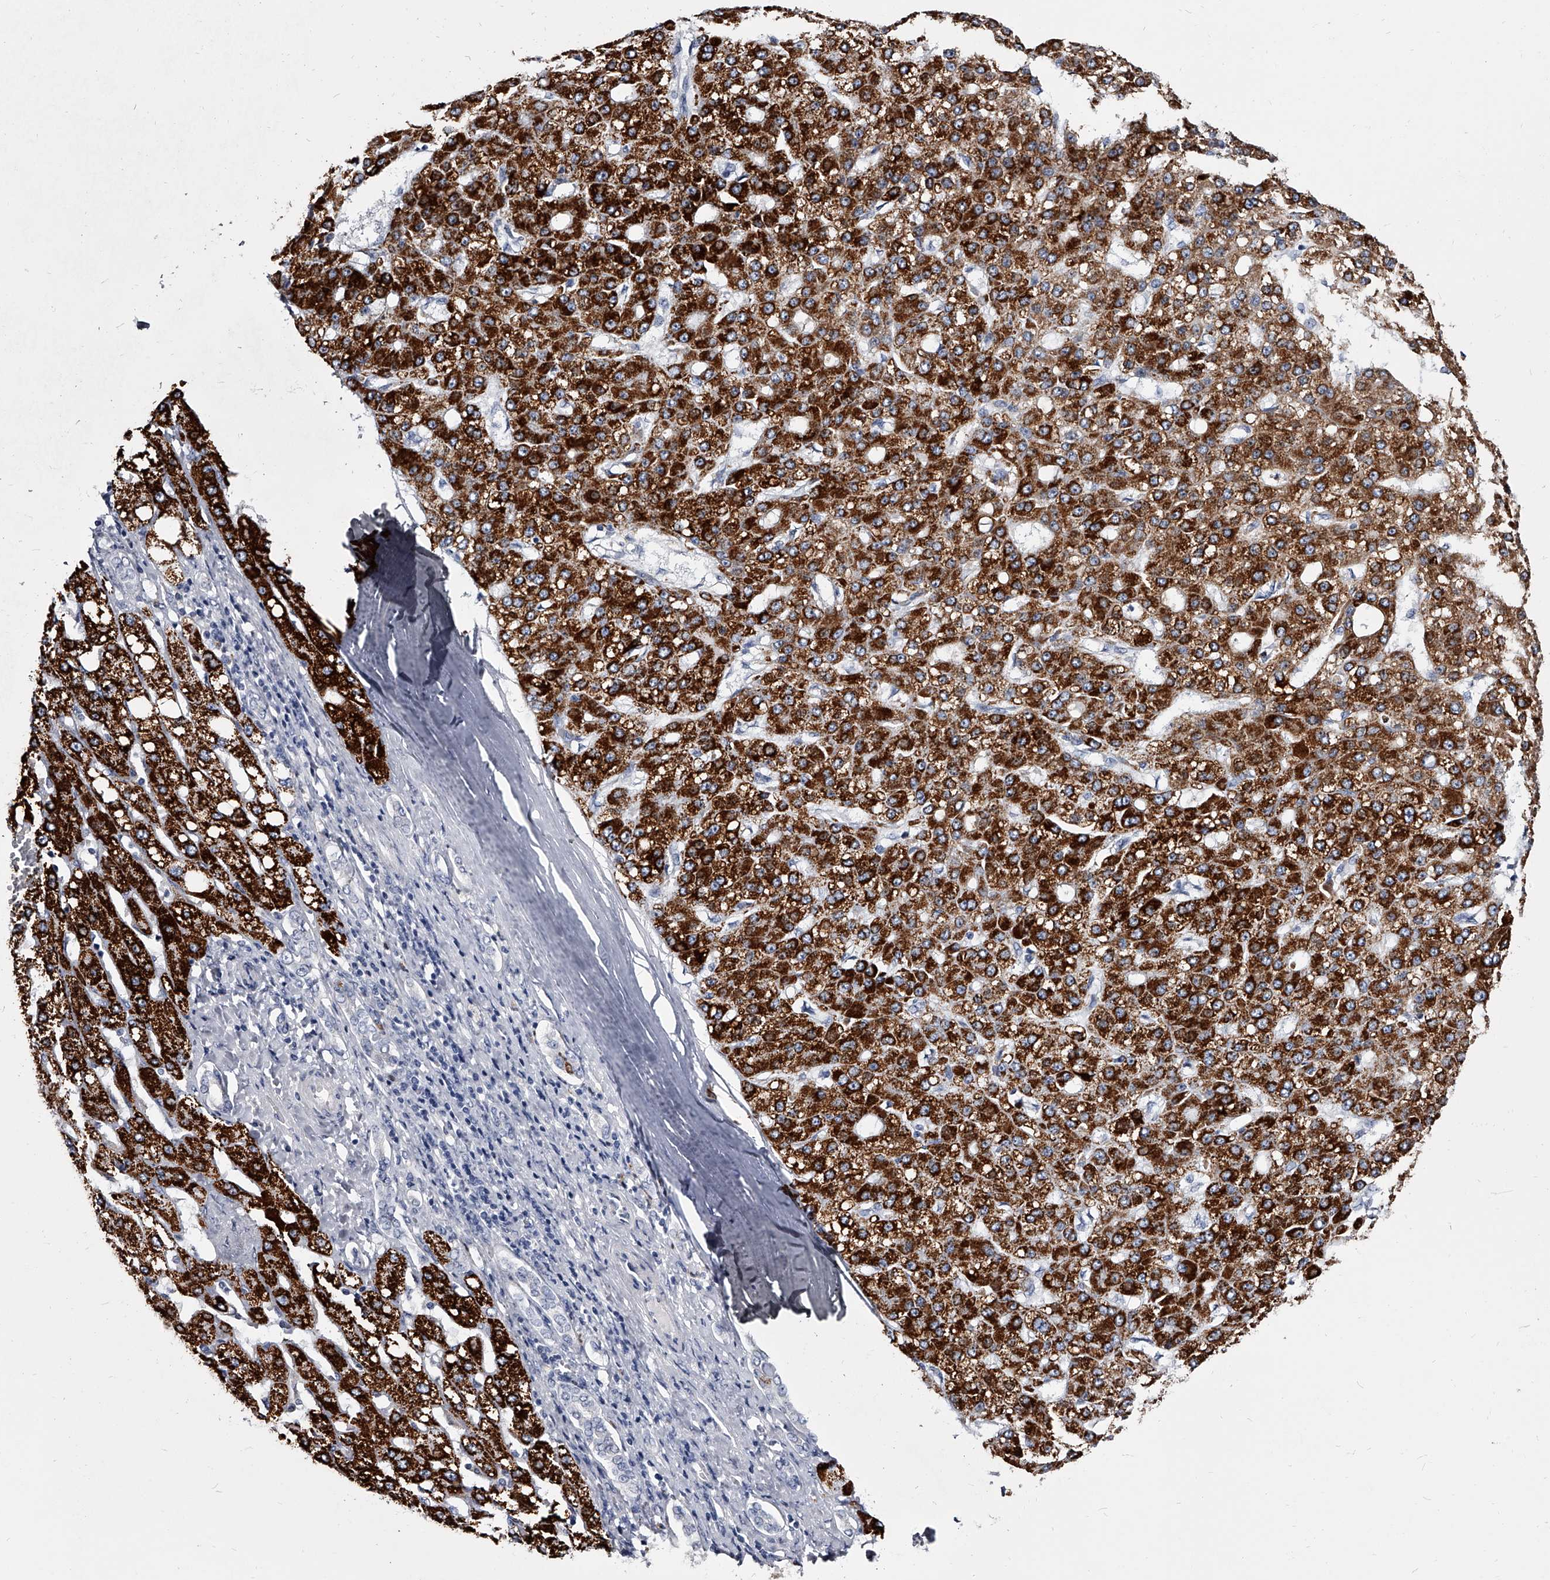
{"staining": {"intensity": "strong", "quantity": ">75%", "location": "cytoplasmic/membranous"}, "tissue": "liver cancer", "cell_type": "Tumor cells", "image_type": "cancer", "snomed": [{"axis": "morphology", "description": "Carcinoma, Hepatocellular, NOS"}, {"axis": "topography", "description": "Liver"}], "caption": "The immunohistochemical stain labels strong cytoplasmic/membranous expression in tumor cells of liver hepatocellular carcinoma tissue. (DAB IHC, brown staining for protein, blue staining for nuclei).", "gene": "GAPVD1", "patient": {"sex": "male", "age": 67}}